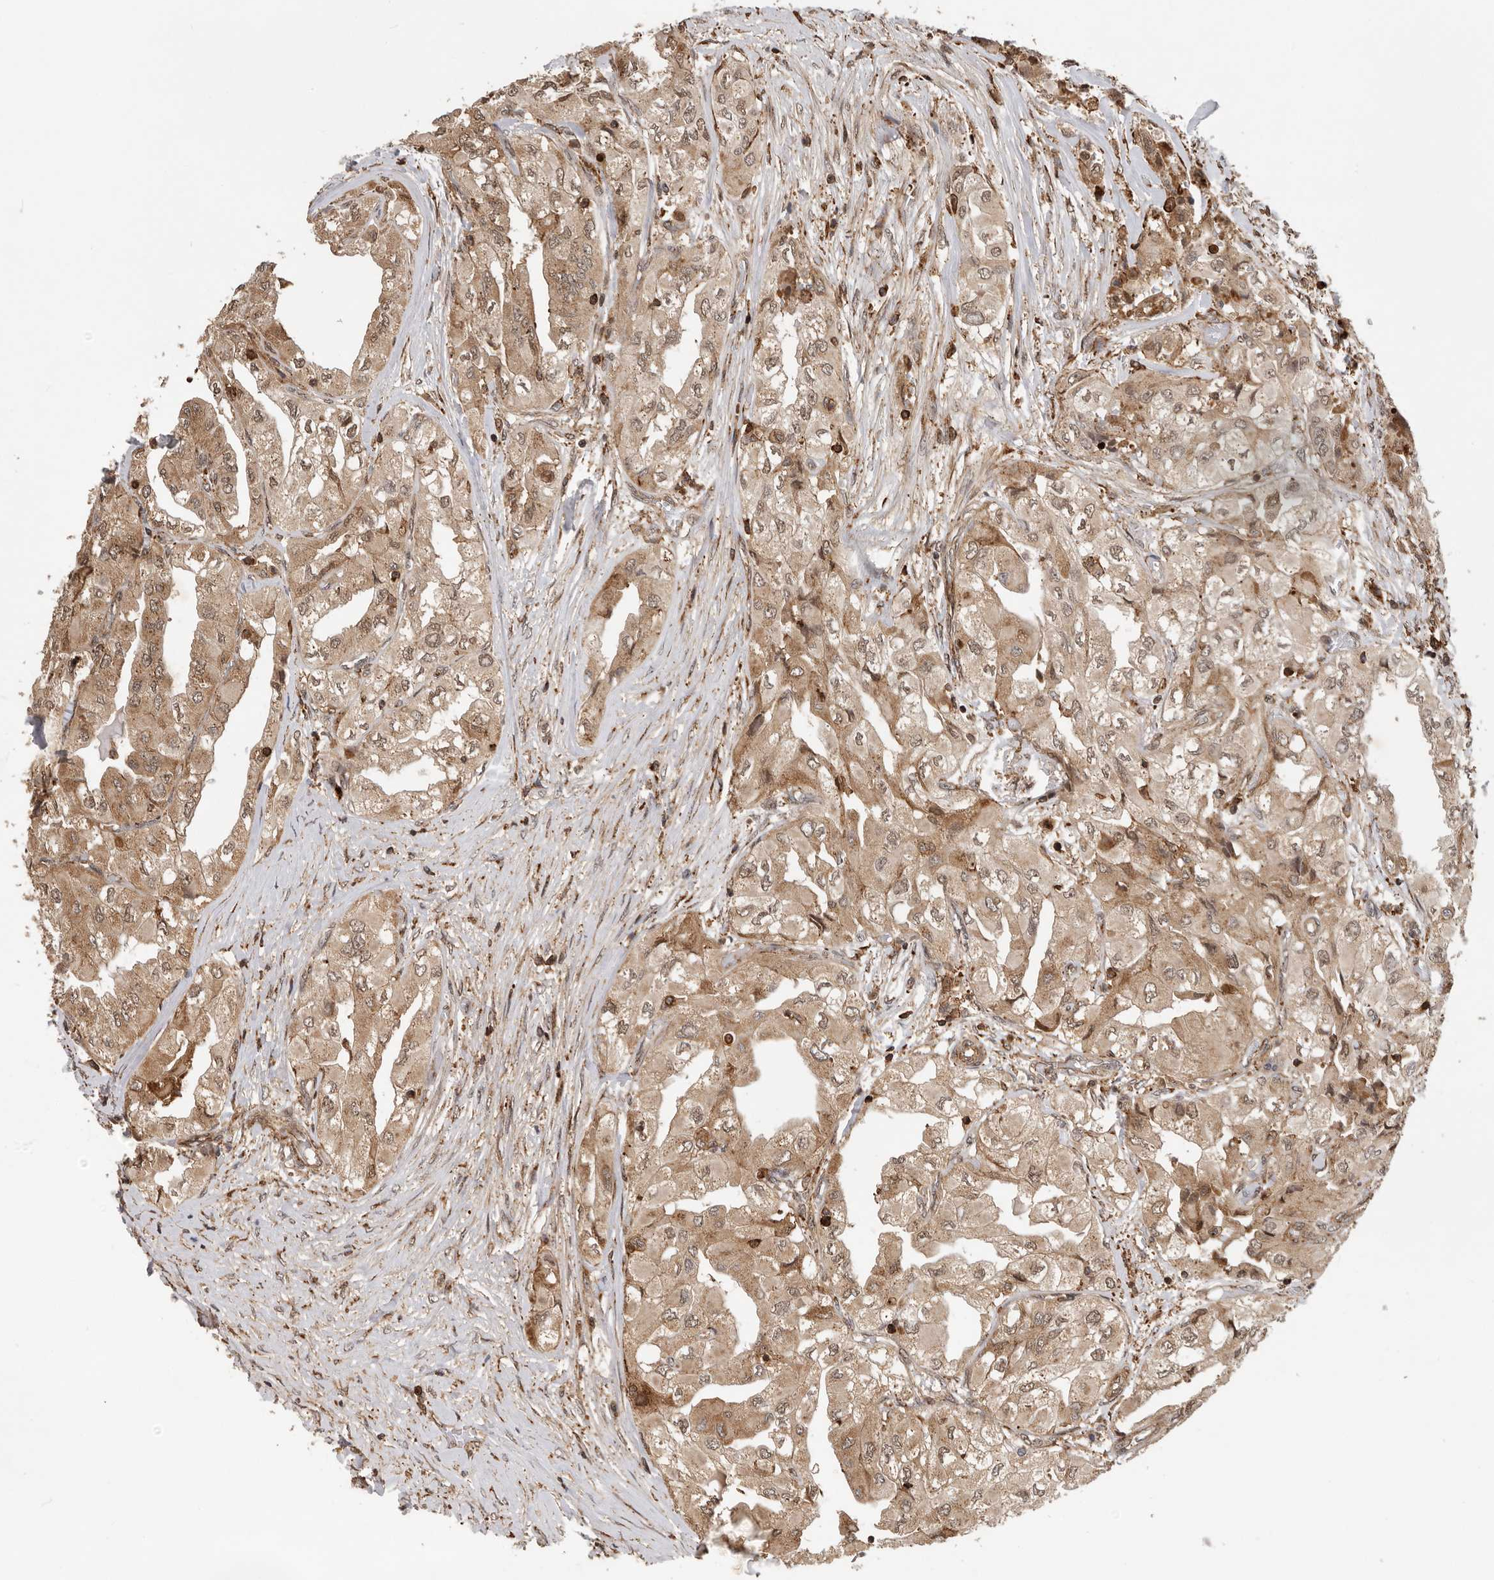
{"staining": {"intensity": "moderate", "quantity": ">75%", "location": "cytoplasmic/membranous,nuclear"}, "tissue": "thyroid cancer", "cell_type": "Tumor cells", "image_type": "cancer", "snomed": [{"axis": "morphology", "description": "Papillary adenocarcinoma, NOS"}, {"axis": "topography", "description": "Thyroid gland"}], "caption": "Immunohistochemical staining of human thyroid papillary adenocarcinoma exhibits medium levels of moderate cytoplasmic/membranous and nuclear protein positivity in approximately >75% of tumor cells.", "gene": "RNF157", "patient": {"sex": "female", "age": 59}}